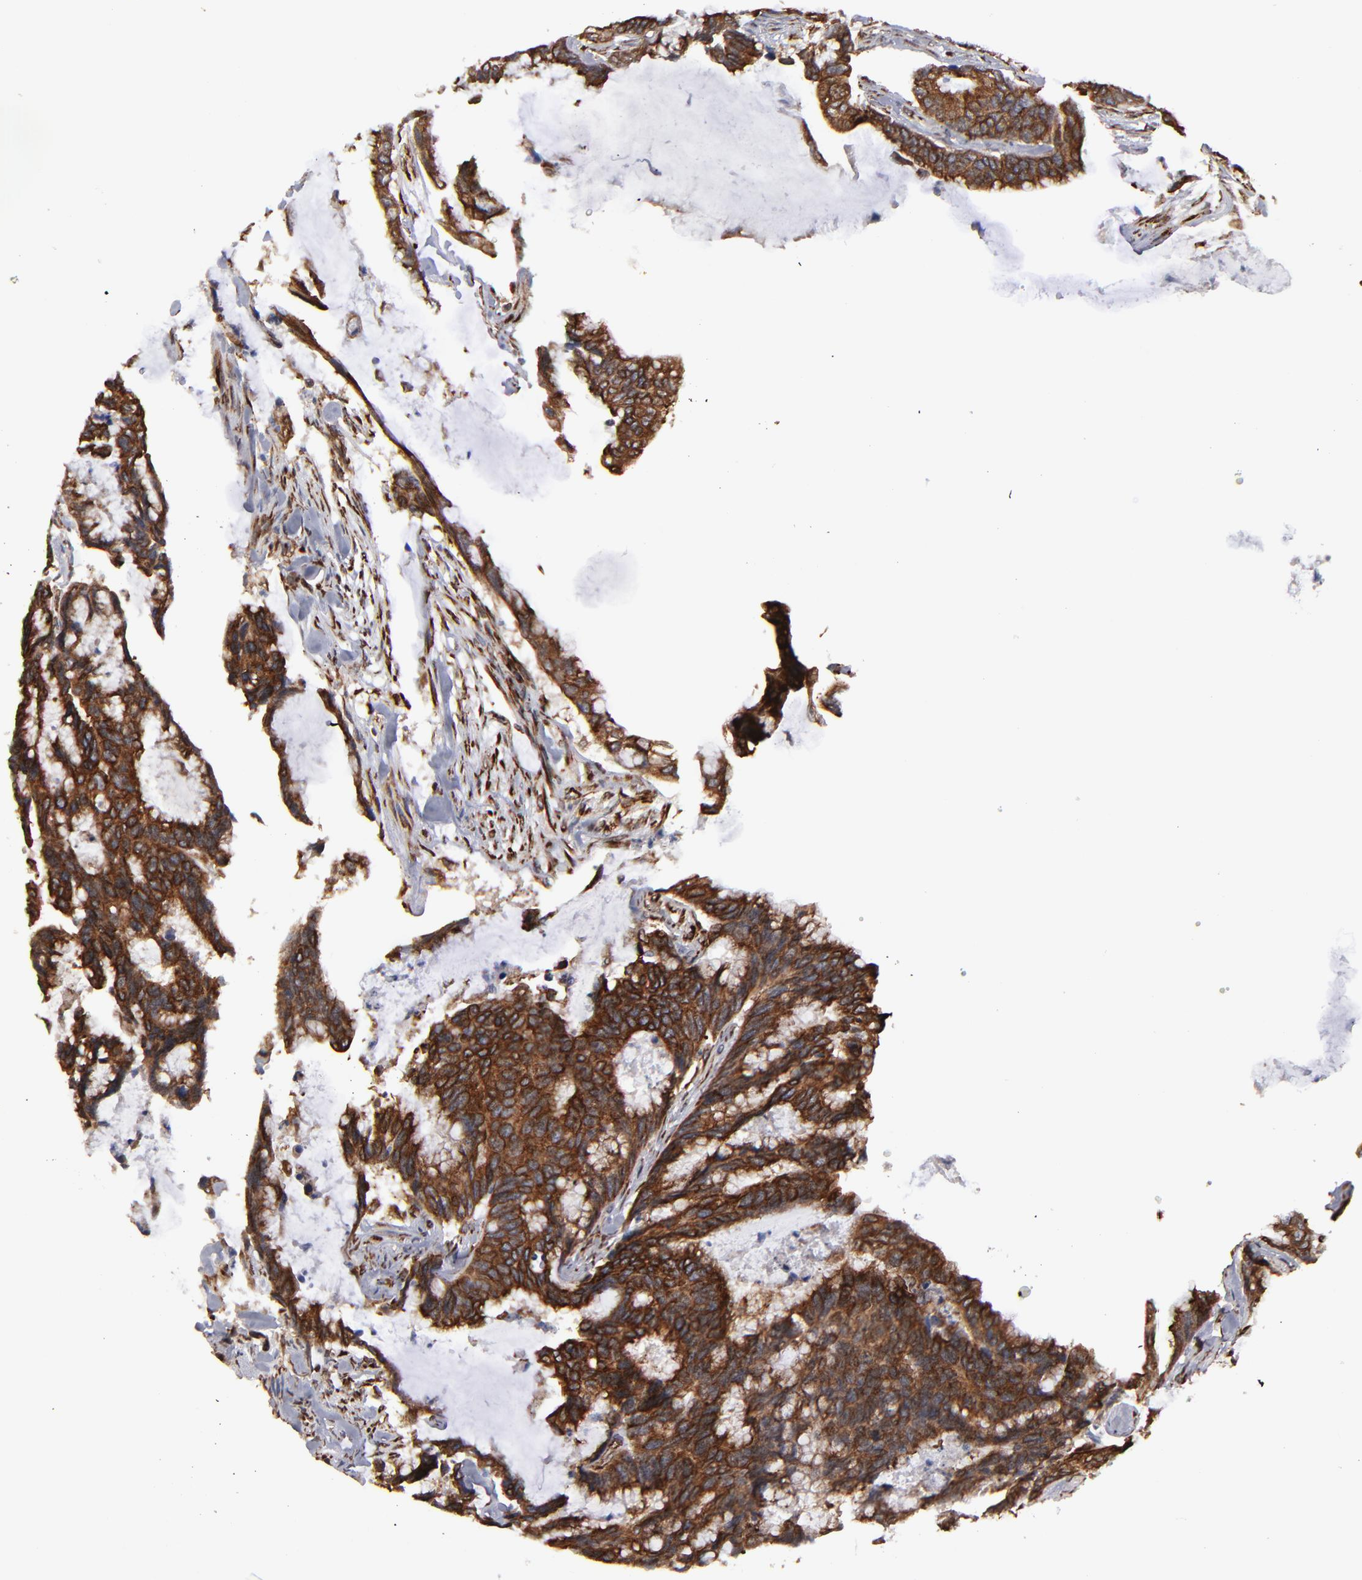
{"staining": {"intensity": "strong", "quantity": ">75%", "location": "cytoplasmic/membranous"}, "tissue": "colorectal cancer", "cell_type": "Tumor cells", "image_type": "cancer", "snomed": [{"axis": "morphology", "description": "Adenocarcinoma, NOS"}, {"axis": "topography", "description": "Rectum"}], "caption": "A brown stain highlights strong cytoplasmic/membranous staining of a protein in human colorectal adenocarcinoma tumor cells. Immunohistochemistry (ihc) stains the protein in brown and the nuclei are stained blue.", "gene": "KTN1", "patient": {"sex": "female", "age": 59}}